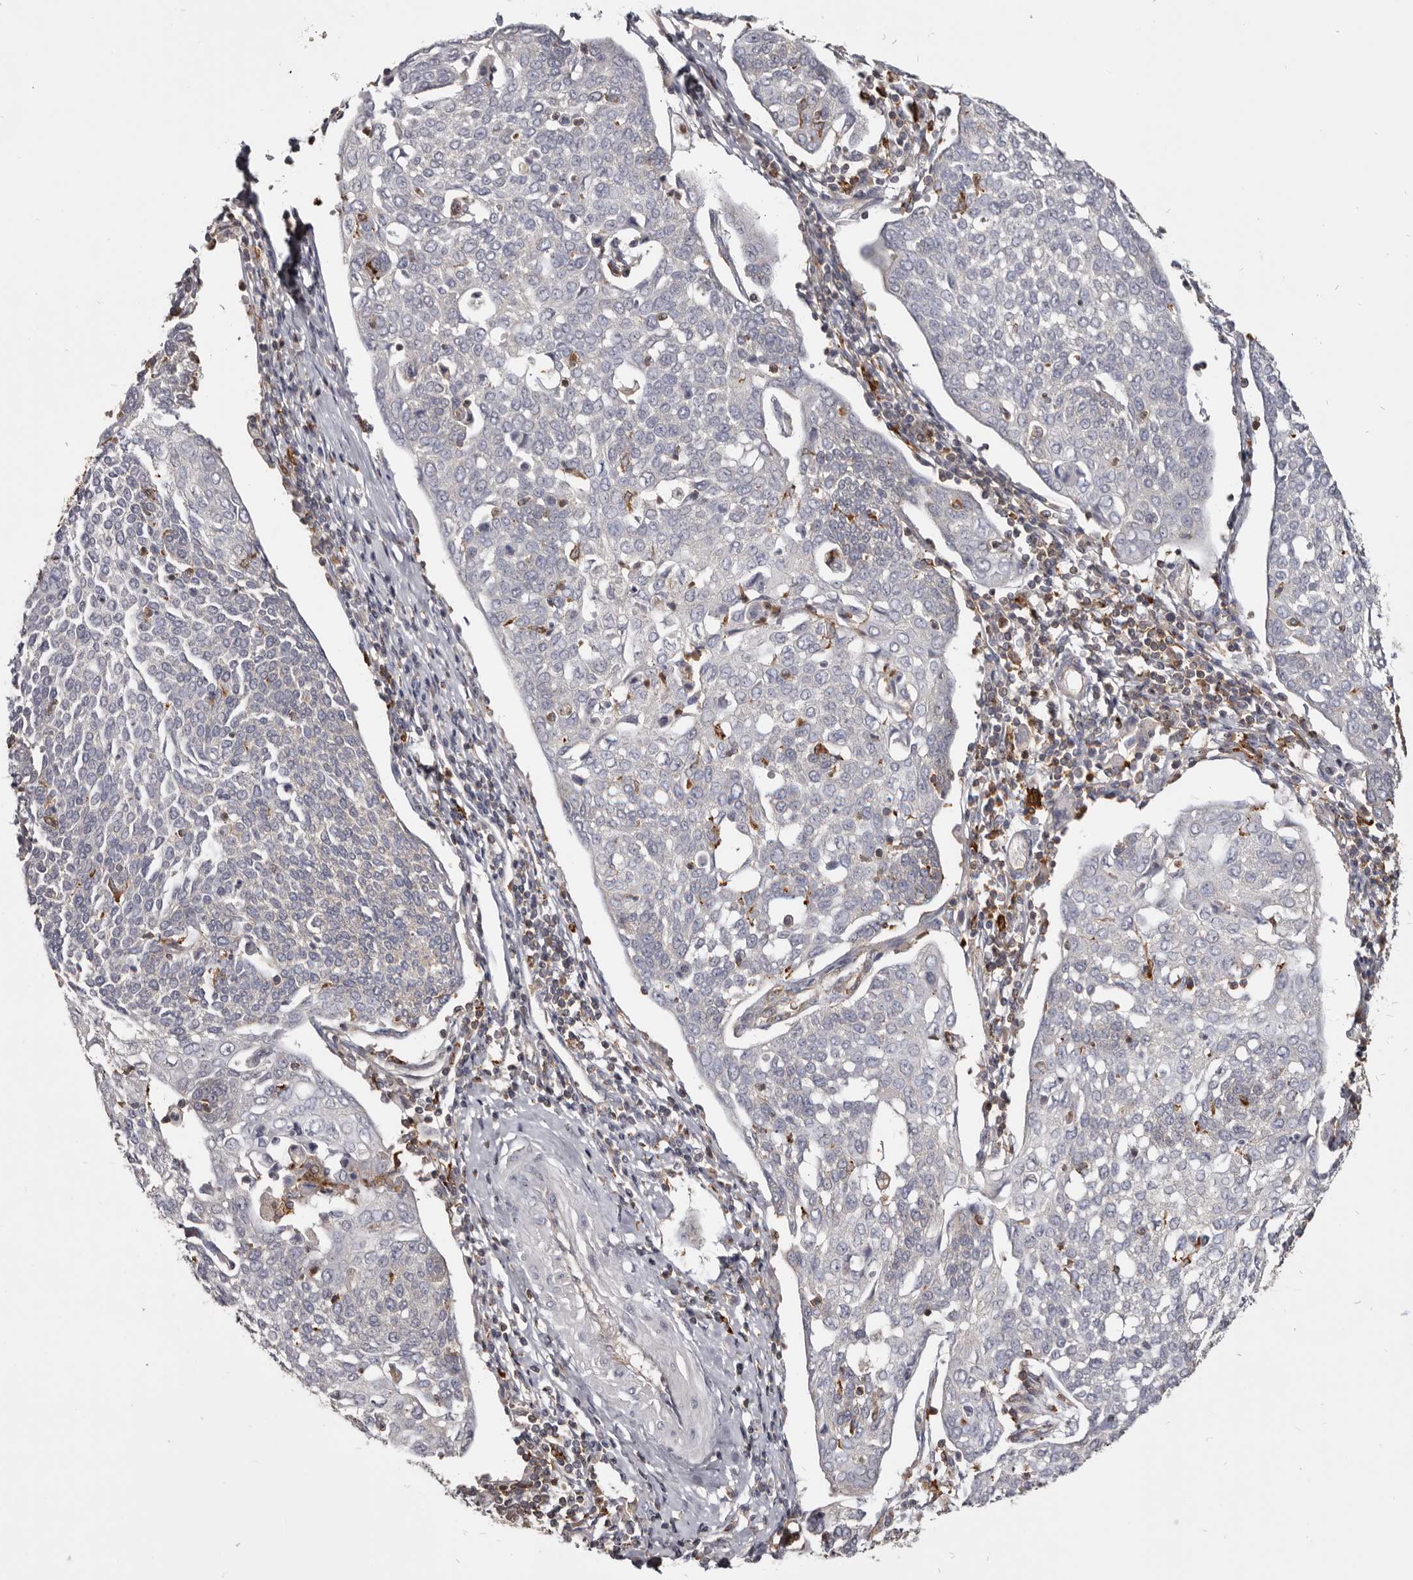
{"staining": {"intensity": "negative", "quantity": "none", "location": "none"}, "tissue": "cervical cancer", "cell_type": "Tumor cells", "image_type": "cancer", "snomed": [{"axis": "morphology", "description": "Squamous cell carcinoma, NOS"}, {"axis": "topography", "description": "Cervix"}], "caption": "IHC photomicrograph of human squamous cell carcinoma (cervical) stained for a protein (brown), which shows no positivity in tumor cells.", "gene": "CBL", "patient": {"sex": "female", "age": 34}}